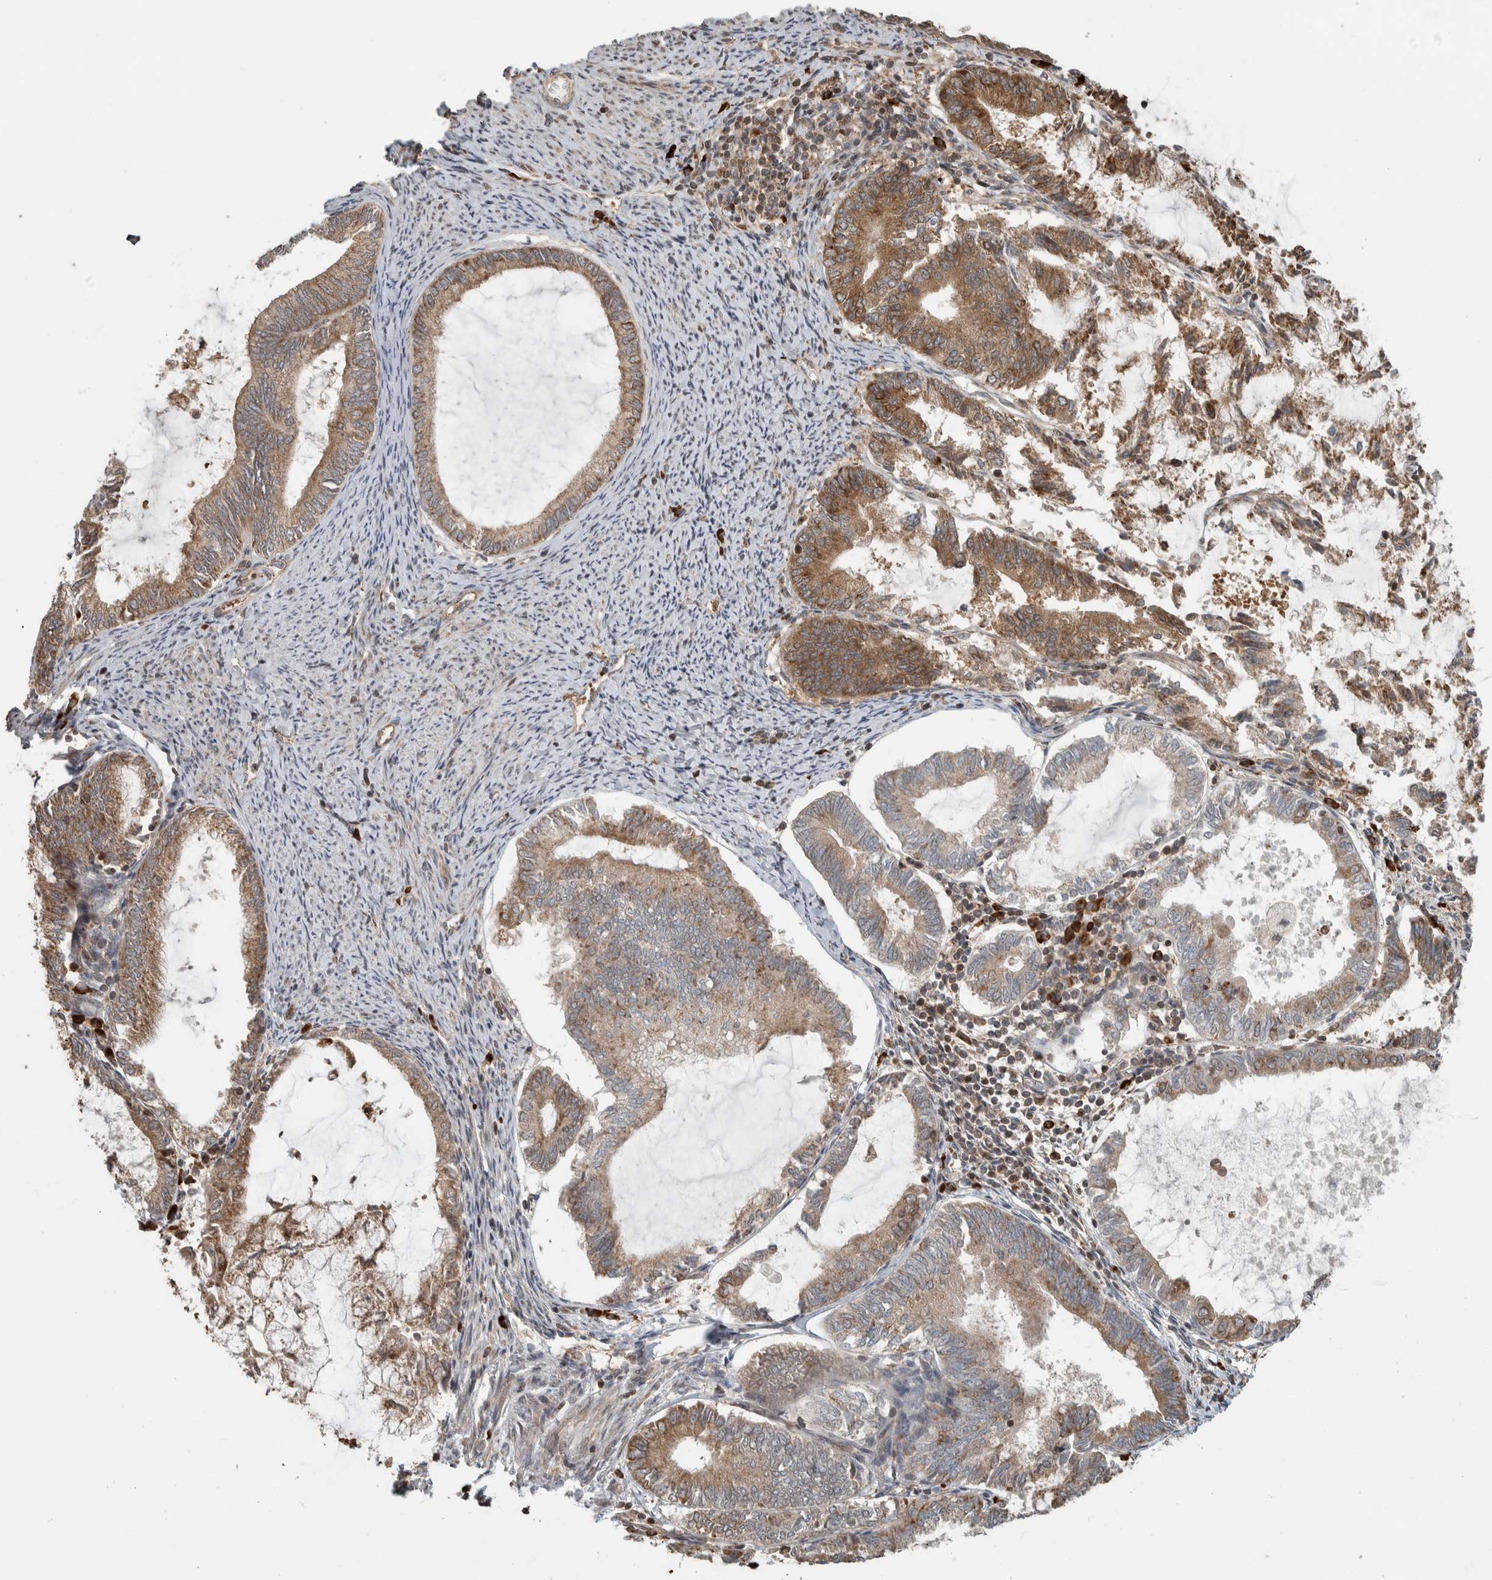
{"staining": {"intensity": "moderate", "quantity": ">75%", "location": "cytoplasmic/membranous"}, "tissue": "endometrial cancer", "cell_type": "Tumor cells", "image_type": "cancer", "snomed": [{"axis": "morphology", "description": "Adenocarcinoma, NOS"}, {"axis": "topography", "description": "Endometrium"}], "caption": "Adenocarcinoma (endometrial) tissue shows moderate cytoplasmic/membranous staining in approximately >75% of tumor cells, visualized by immunohistochemistry. (Brightfield microscopy of DAB IHC at high magnification).", "gene": "CNTROB", "patient": {"sex": "female", "age": 86}}